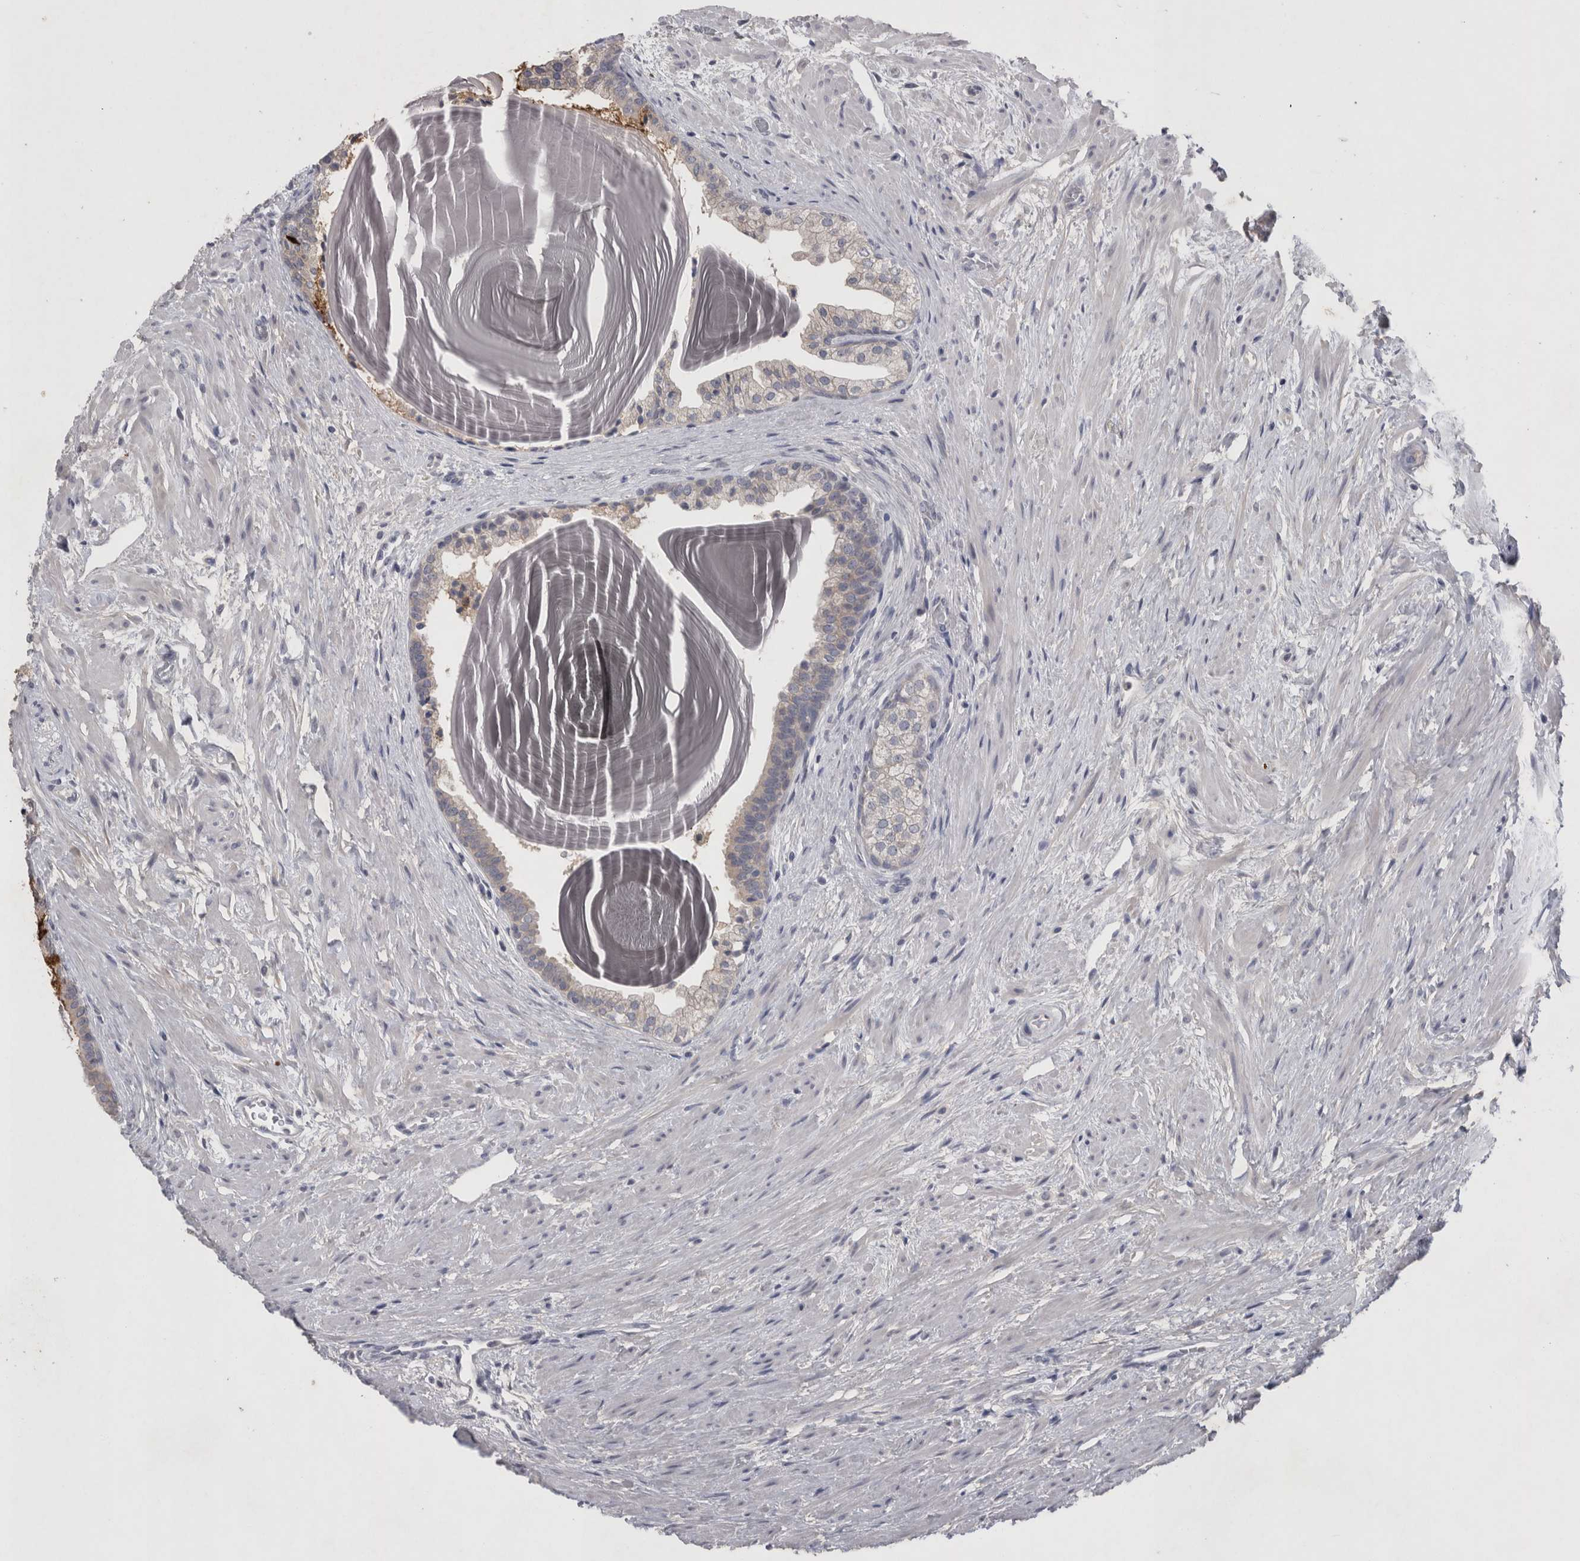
{"staining": {"intensity": "negative", "quantity": "none", "location": "none"}, "tissue": "prostate", "cell_type": "Glandular cells", "image_type": "normal", "snomed": [{"axis": "morphology", "description": "Normal tissue, NOS"}, {"axis": "topography", "description": "Prostate"}], "caption": "Image shows no significant protein positivity in glandular cells of benign prostate.", "gene": "SLC22A11", "patient": {"sex": "male", "age": 48}}